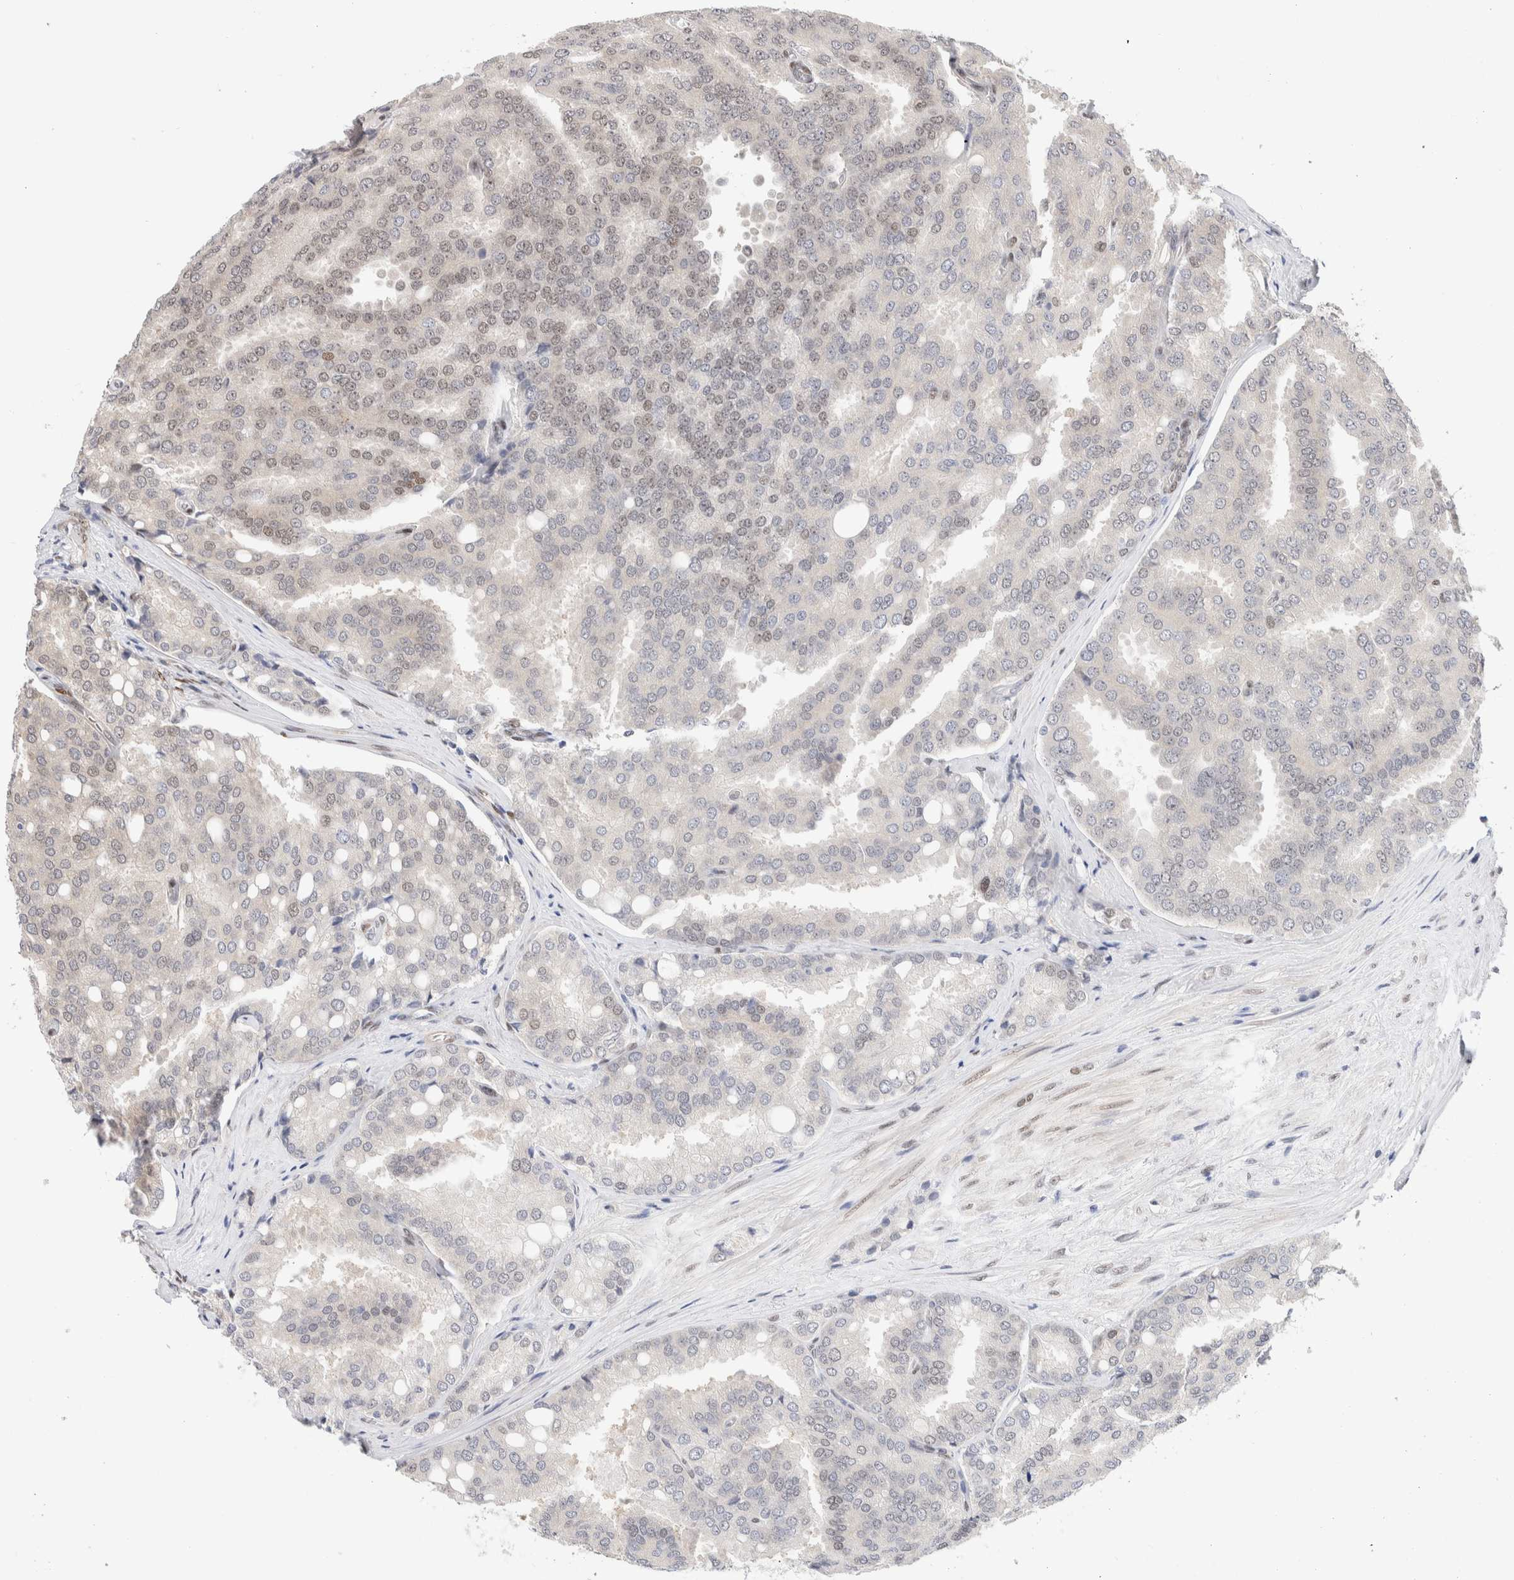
{"staining": {"intensity": "negative", "quantity": "none", "location": "none"}, "tissue": "prostate cancer", "cell_type": "Tumor cells", "image_type": "cancer", "snomed": [{"axis": "morphology", "description": "Adenocarcinoma, High grade"}, {"axis": "topography", "description": "Prostate"}], "caption": "Prostate adenocarcinoma (high-grade) was stained to show a protein in brown. There is no significant expression in tumor cells.", "gene": "NSMAF", "patient": {"sex": "male", "age": 50}}